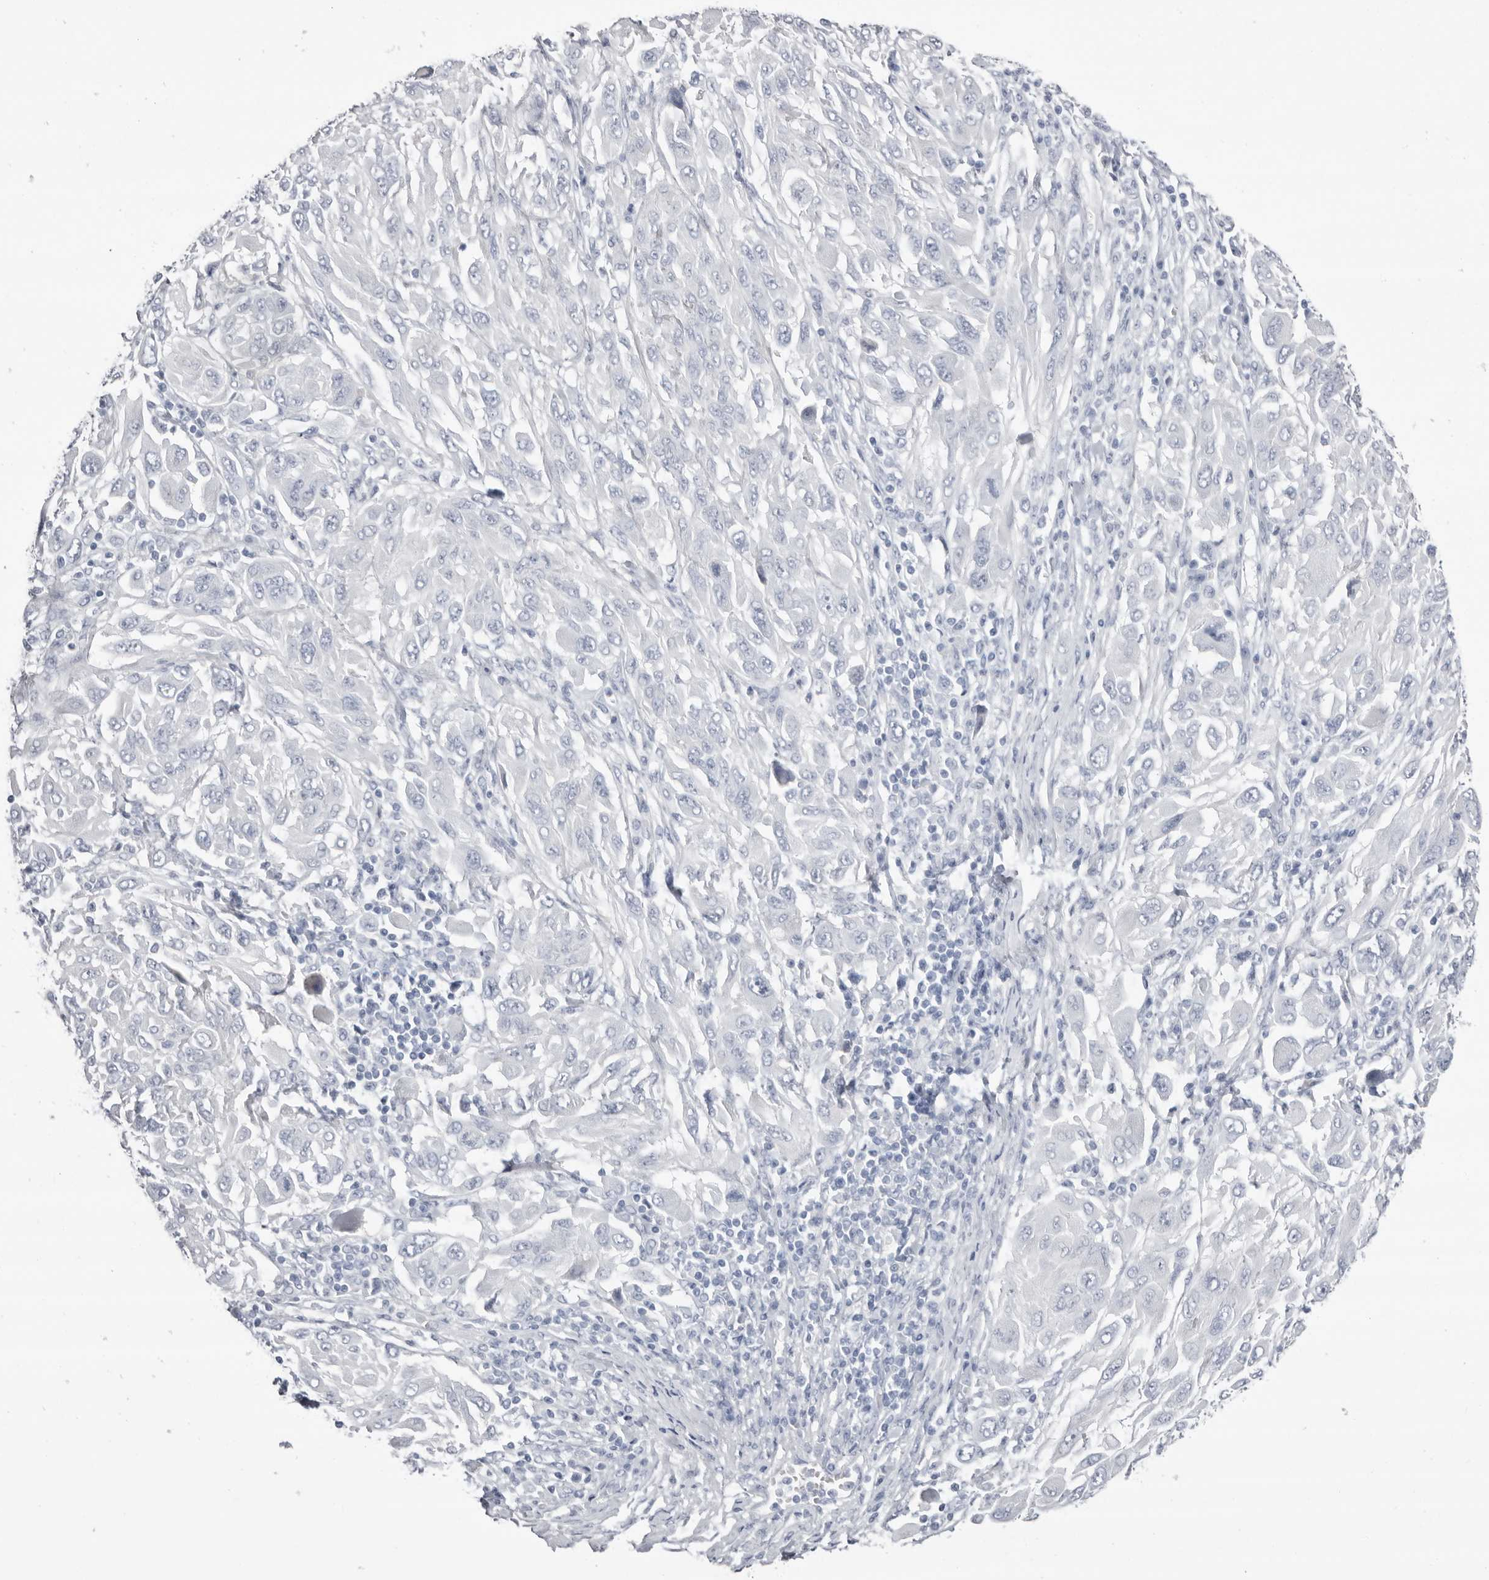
{"staining": {"intensity": "negative", "quantity": "none", "location": "none"}, "tissue": "melanoma", "cell_type": "Tumor cells", "image_type": "cancer", "snomed": [{"axis": "morphology", "description": "Malignant melanoma, NOS"}, {"axis": "topography", "description": "Skin"}], "caption": "This is a image of IHC staining of melanoma, which shows no staining in tumor cells. (IHC, brightfield microscopy, high magnification).", "gene": "LPO", "patient": {"sex": "female", "age": 91}}